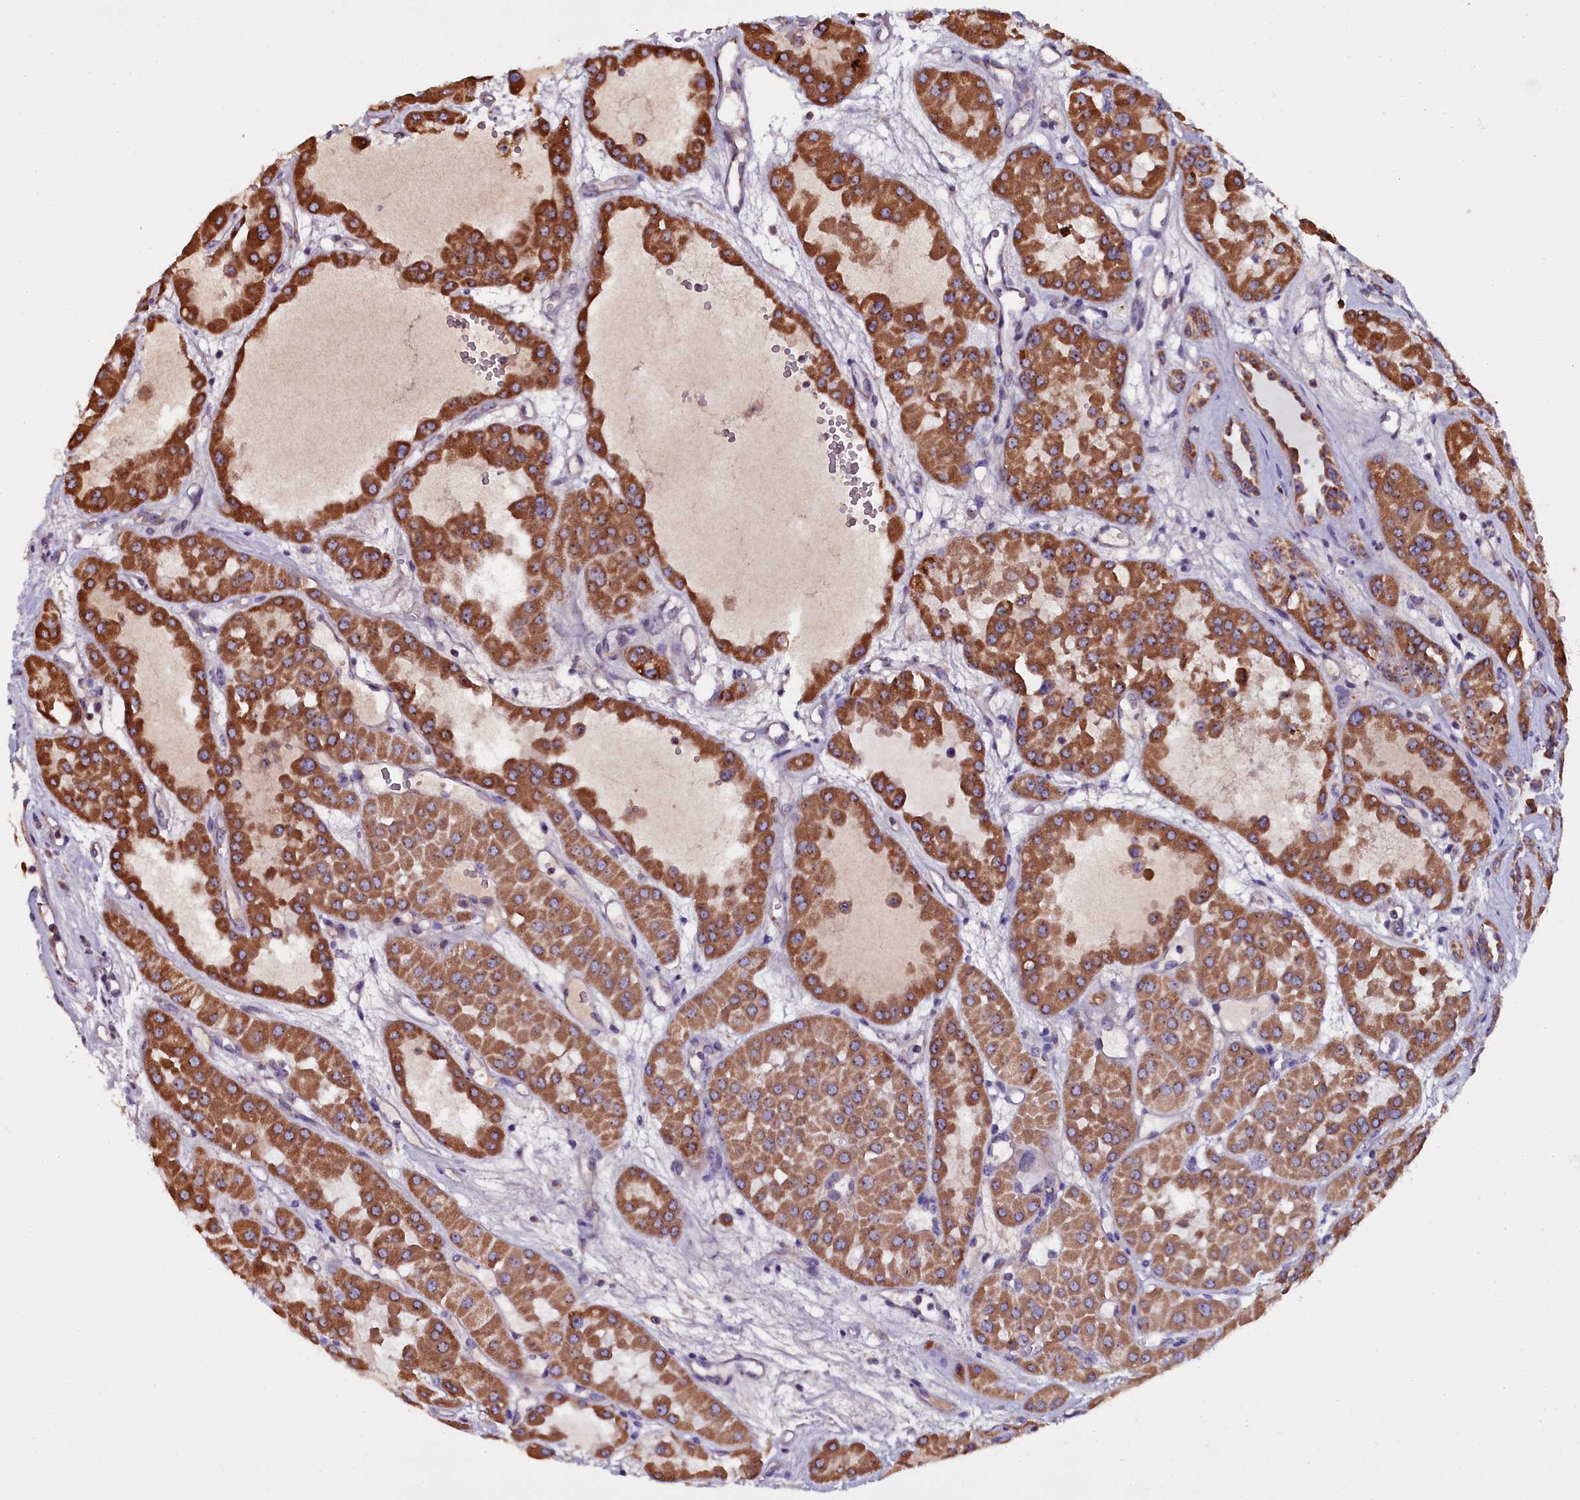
{"staining": {"intensity": "strong", "quantity": ">75%", "location": "cytoplasmic/membranous"}, "tissue": "renal cancer", "cell_type": "Tumor cells", "image_type": "cancer", "snomed": [{"axis": "morphology", "description": "Carcinoma, NOS"}, {"axis": "topography", "description": "Kidney"}], "caption": "There is high levels of strong cytoplasmic/membranous staining in tumor cells of carcinoma (renal), as demonstrated by immunohistochemical staining (brown color).", "gene": "NAA80", "patient": {"sex": "female", "age": 75}}